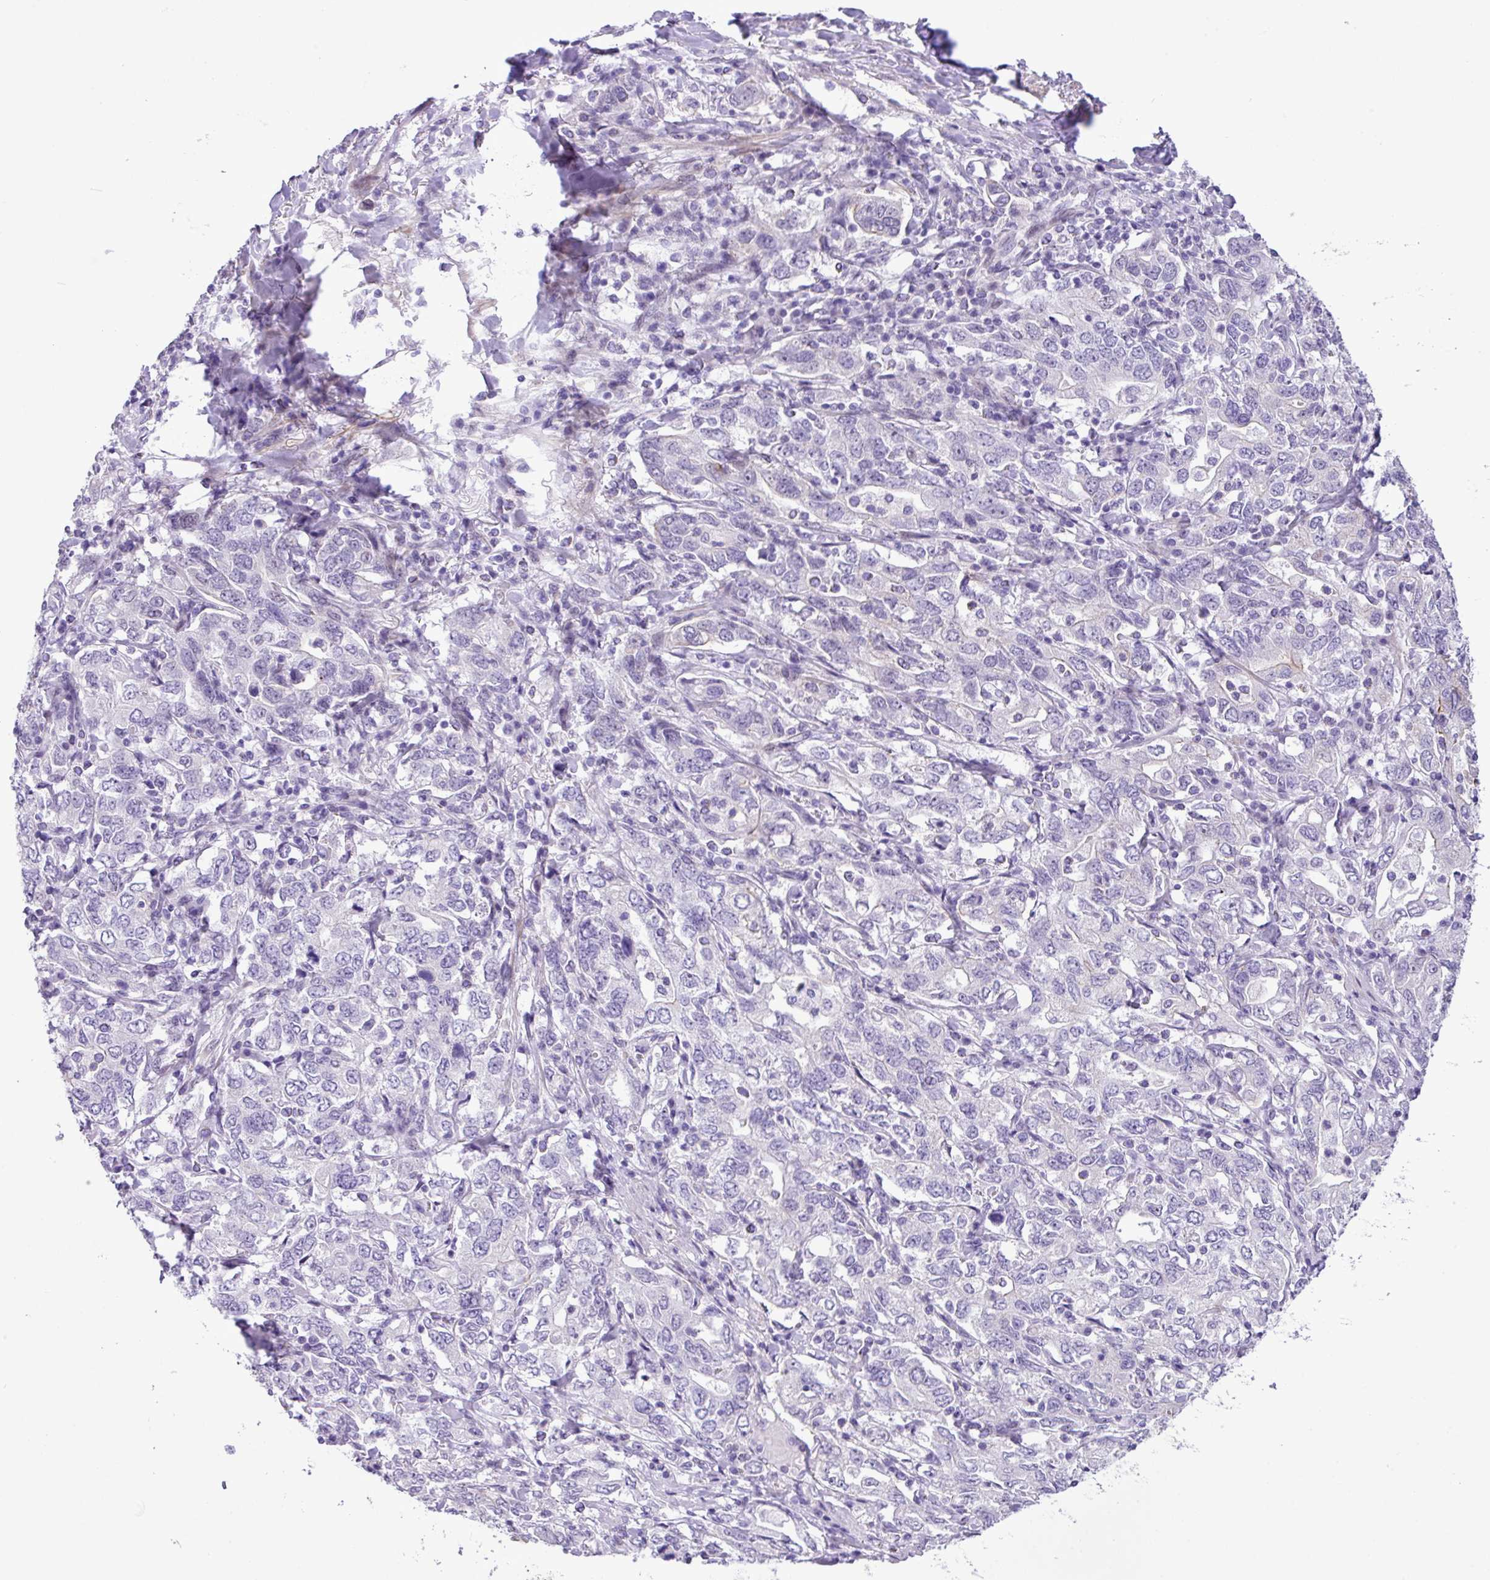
{"staining": {"intensity": "negative", "quantity": "none", "location": "none"}, "tissue": "stomach cancer", "cell_type": "Tumor cells", "image_type": "cancer", "snomed": [{"axis": "morphology", "description": "Adenocarcinoma, NOS"}, {"axis": "topography", "description": "Stomach, upper"}, {"axis": "topography", "description": "Stomach"}], "caption": "The photomicrograph displays no significant staining in tumor cells of stomach cancer.", "gene": "YLPM1", "patient": {"sex": "male", "age": 62}}